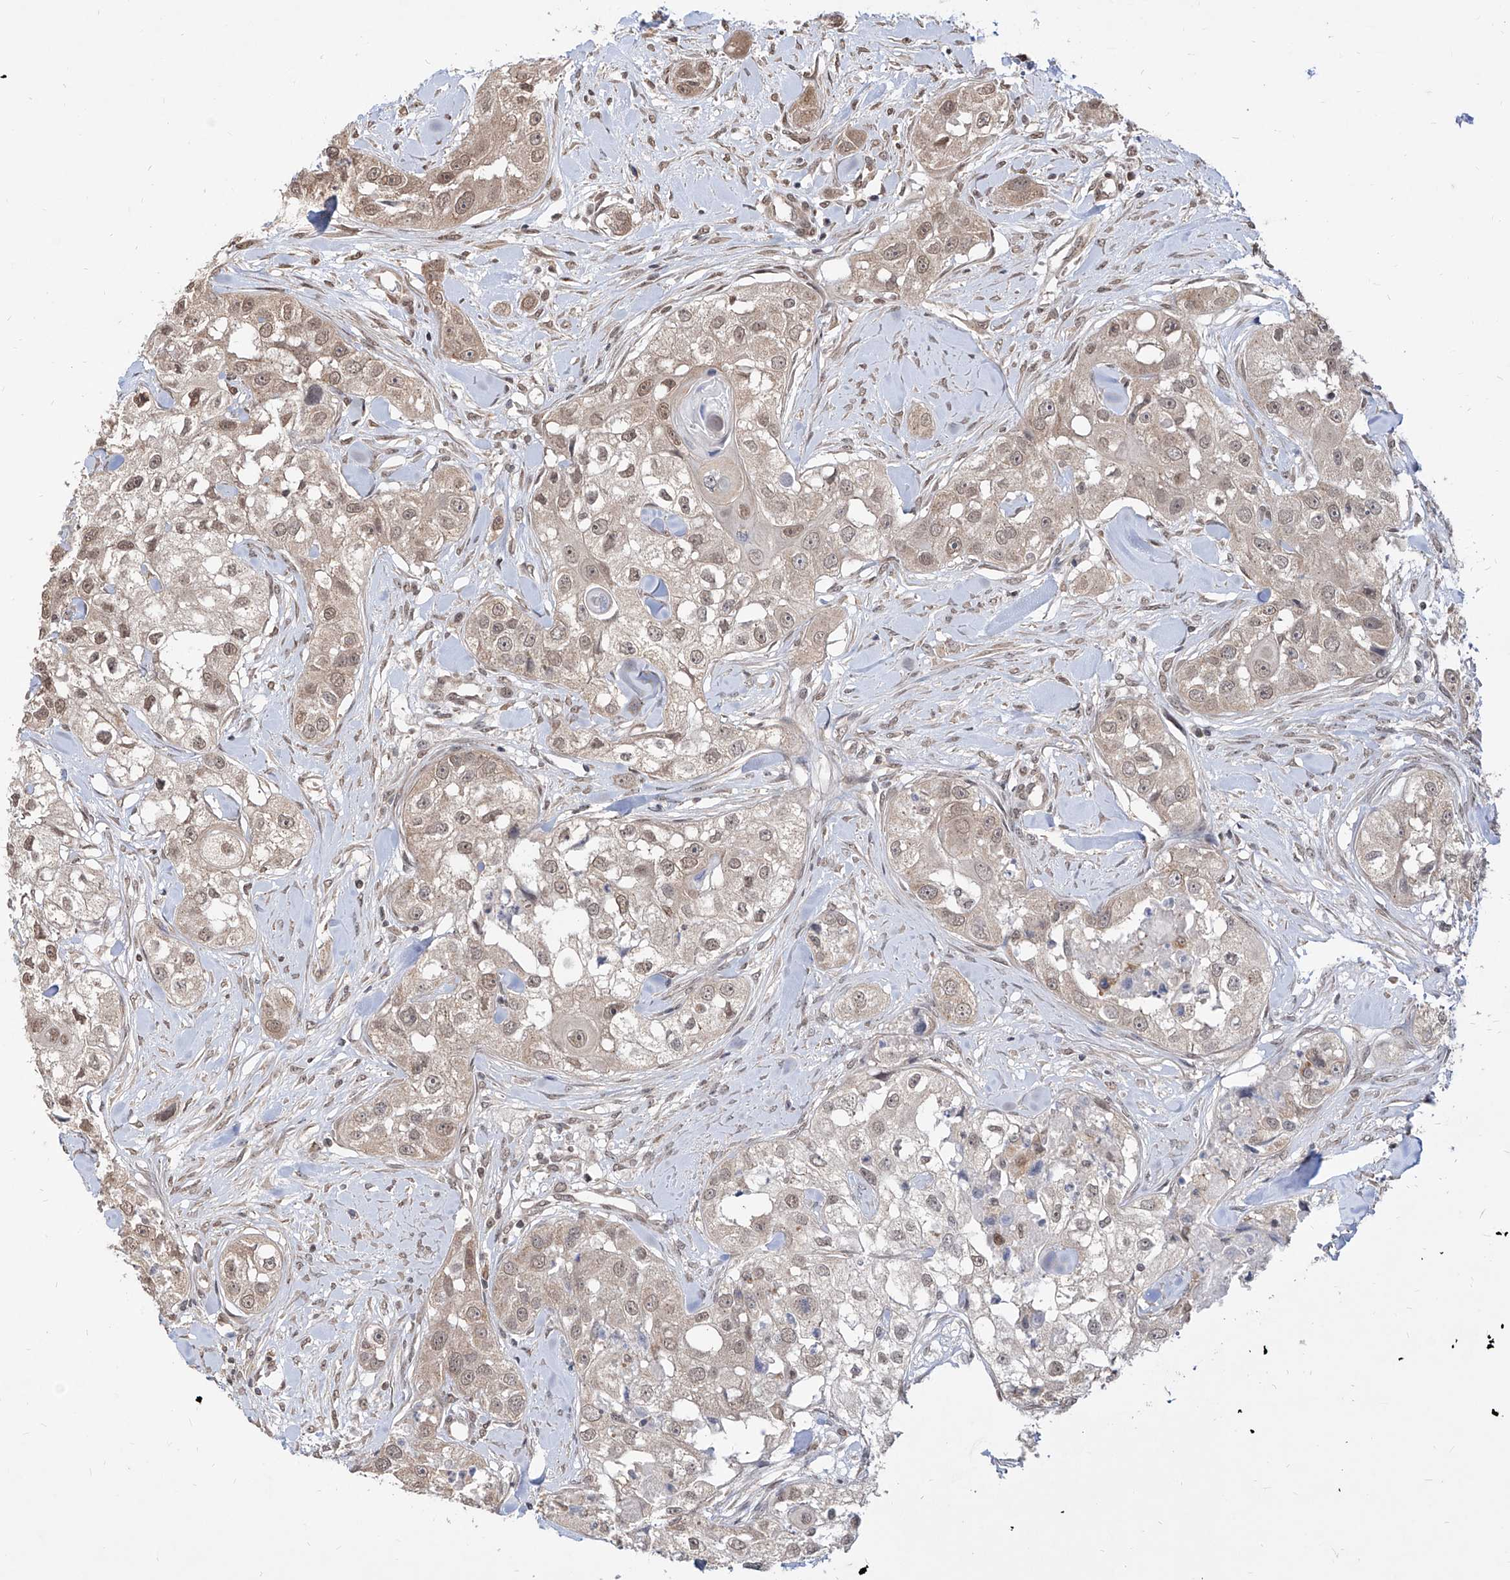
{"staining": {"intensity": "weak", "quantity": ">75%", "location": "nuclear"}, "tissue": "head and neck cancer", "cell_type": "Tumor cells", "image_type": "cancer", "snomed": [{"axis": "morphology", "description": "Normal tissue, NOS"}, {"axis": "morphology", "description": "Squamous cell carcinoma, NOS"}, {"axis": "topography", "description": "Skeletal muscle"}, {"axis": "topography", "description": "Head-Neck"}], "caption": "This histopathology image shows head and neck cancer stained with IHC to label a protein in brown. The nuclear of tumor cells show weak positivity for the protein. Nuclei are counter-stained blue.", "gene": "C8orf82", "patient": {"sex": "male", "age": 51}}